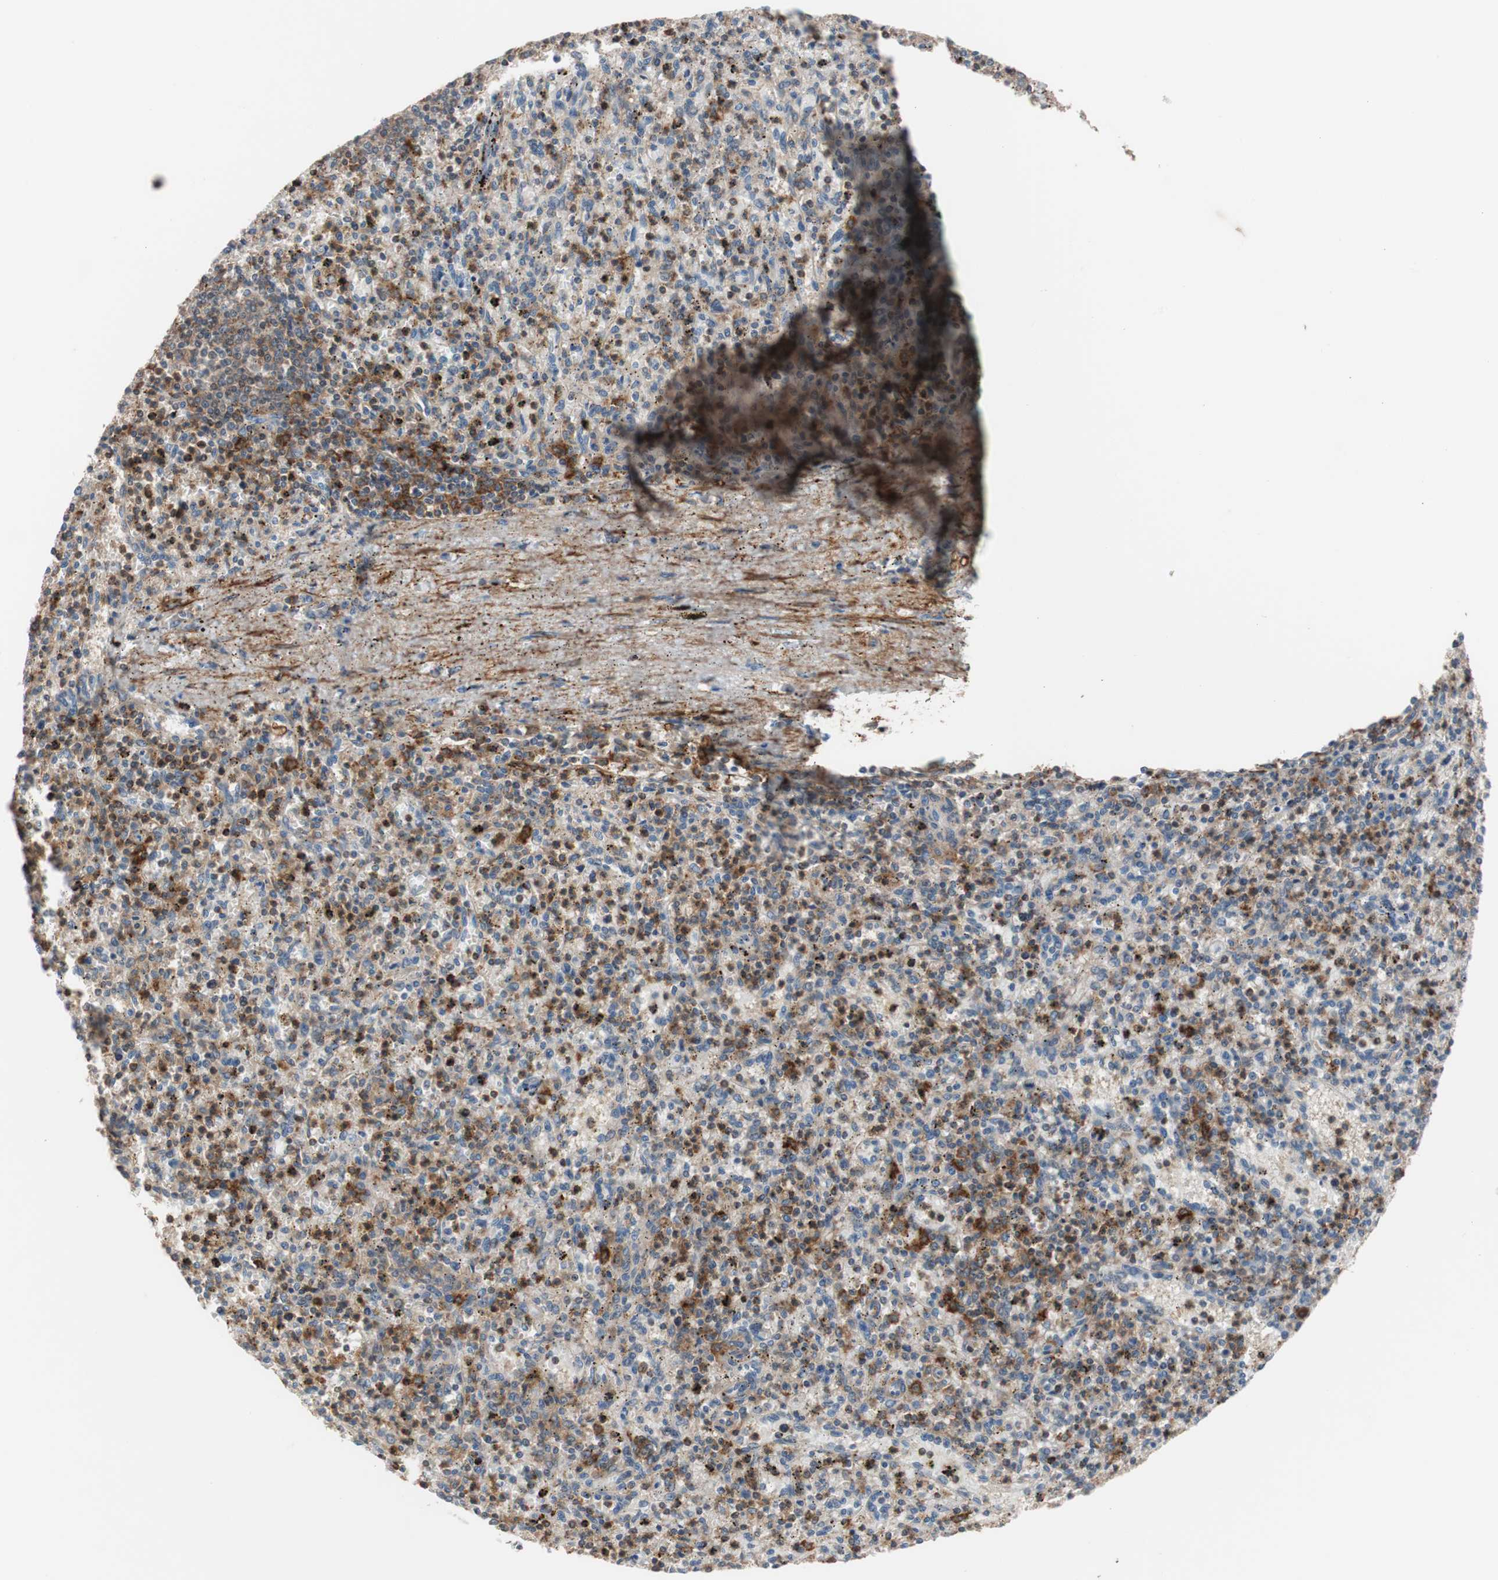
{"staining": {"intensity": "strong", "quantity": "25%-75%", "location": "cytoplasmic/membranous"}, "tissue": "spleen", "cell_type": "Cells in red pulp", "image_type": "normal", "snomed": [{"axis": "morphology", "description": "Normal tissue, NOS"}, {"axis": "topography", "description": "Spleen"}], "caption": "Immunohistochemical staining of unremarkable spleen displays strong cytoplasmic/membranous protein expression in about 25%-75% of cells in red pulp.", "gene": "LITAF", "patient": {"sex": "male", "age": 72}}